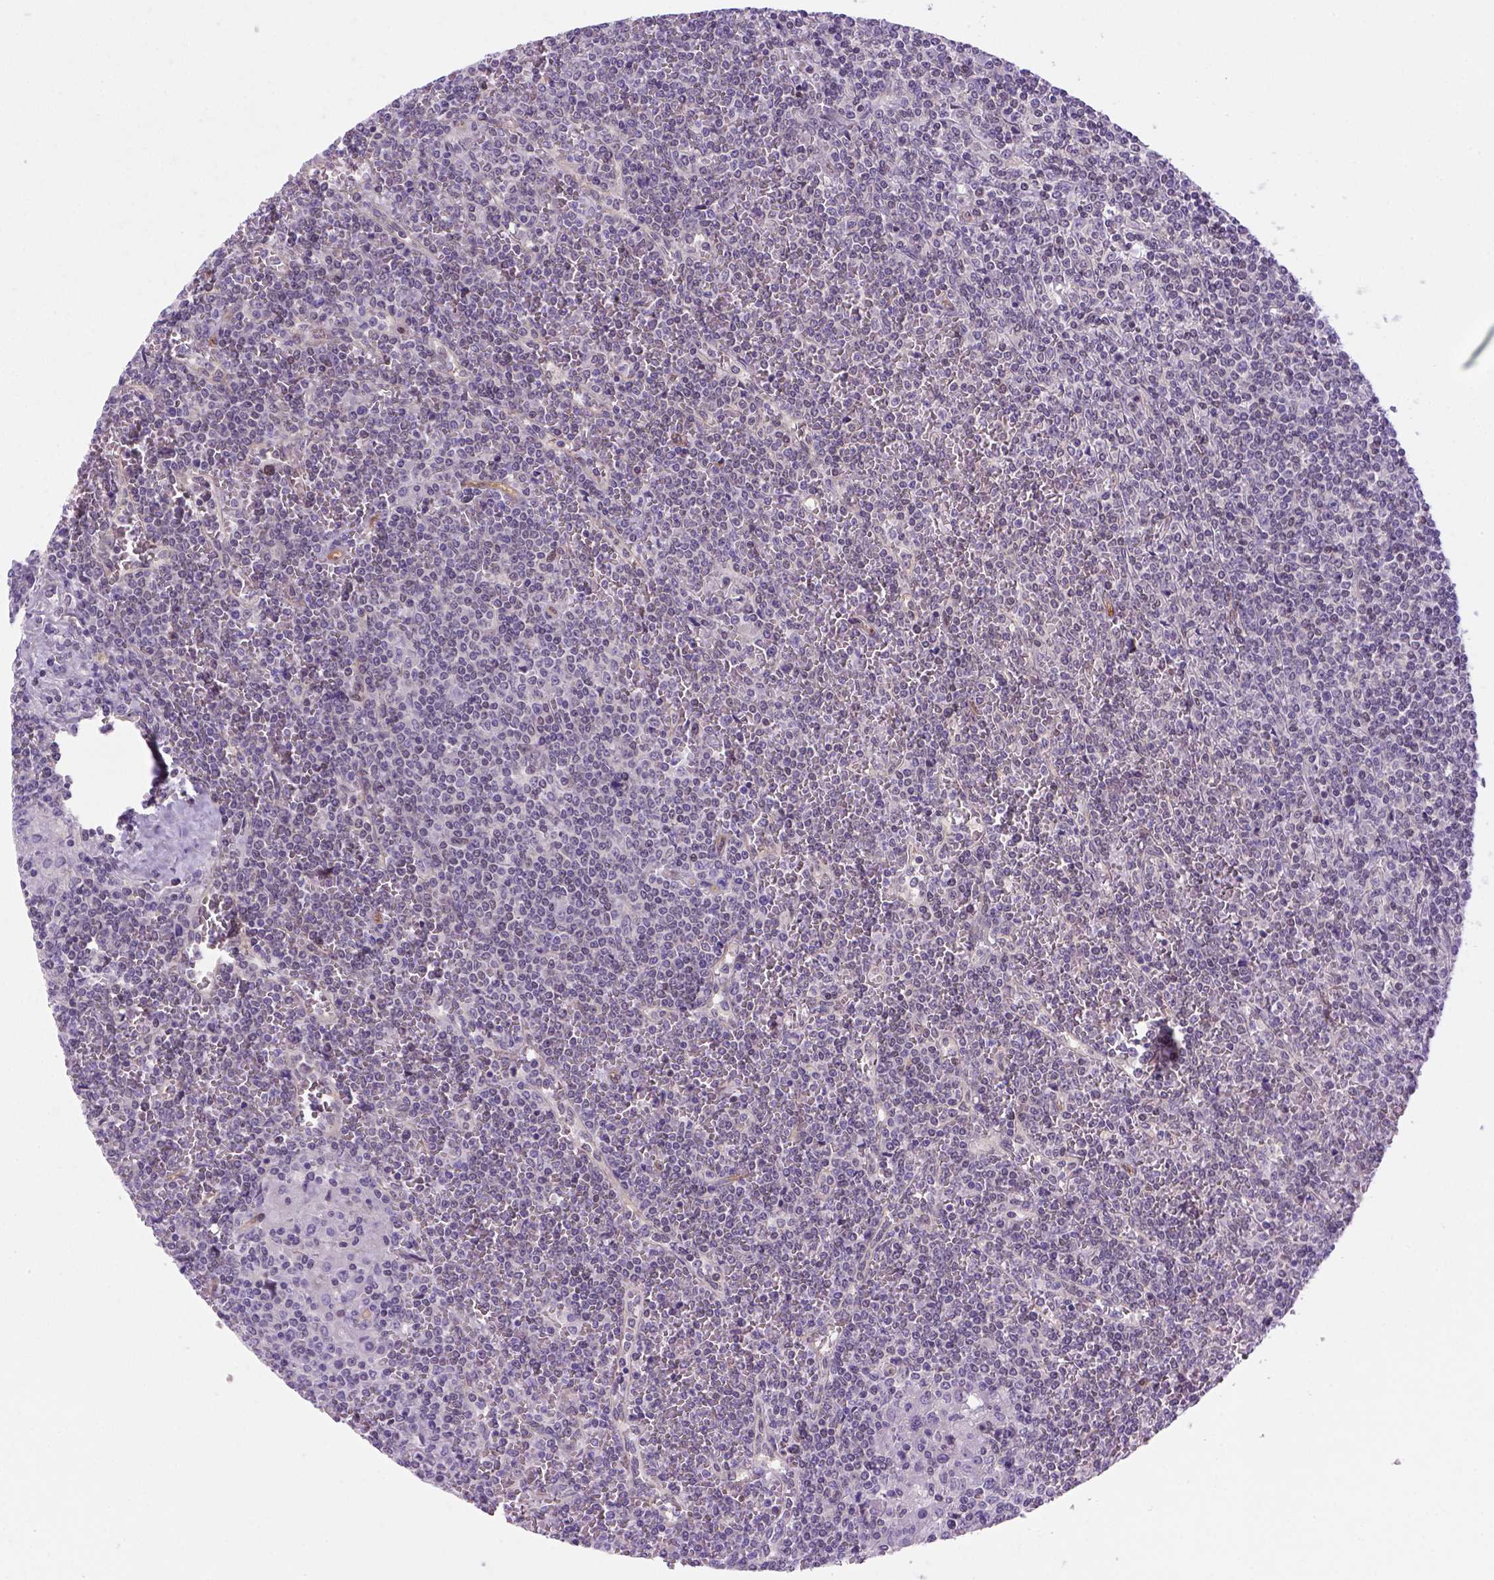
{"staining": {"intensity": "negative", "quantity": "none", "location": "none"}, "tissue": "lymphoma", "cell_type": "Tumor cells", "image_type": "cancer", "snomed": [{"axis": "morphology", "description": "Malignant lymphoma, non-Hodgkin's type, Low grade"}, {"axis": "topography", "description": "Spleen"}], "caption": "Tumor cells show no significant staining in lymphoma. Brightfield microscopy of IHC stained with DAB (3,3'-diaminobenzidine) (brown) and hematoxylin (blue), captured at high magnification.", "gene": "MGMT", "patient": {"sex": "female", "age": 19}}